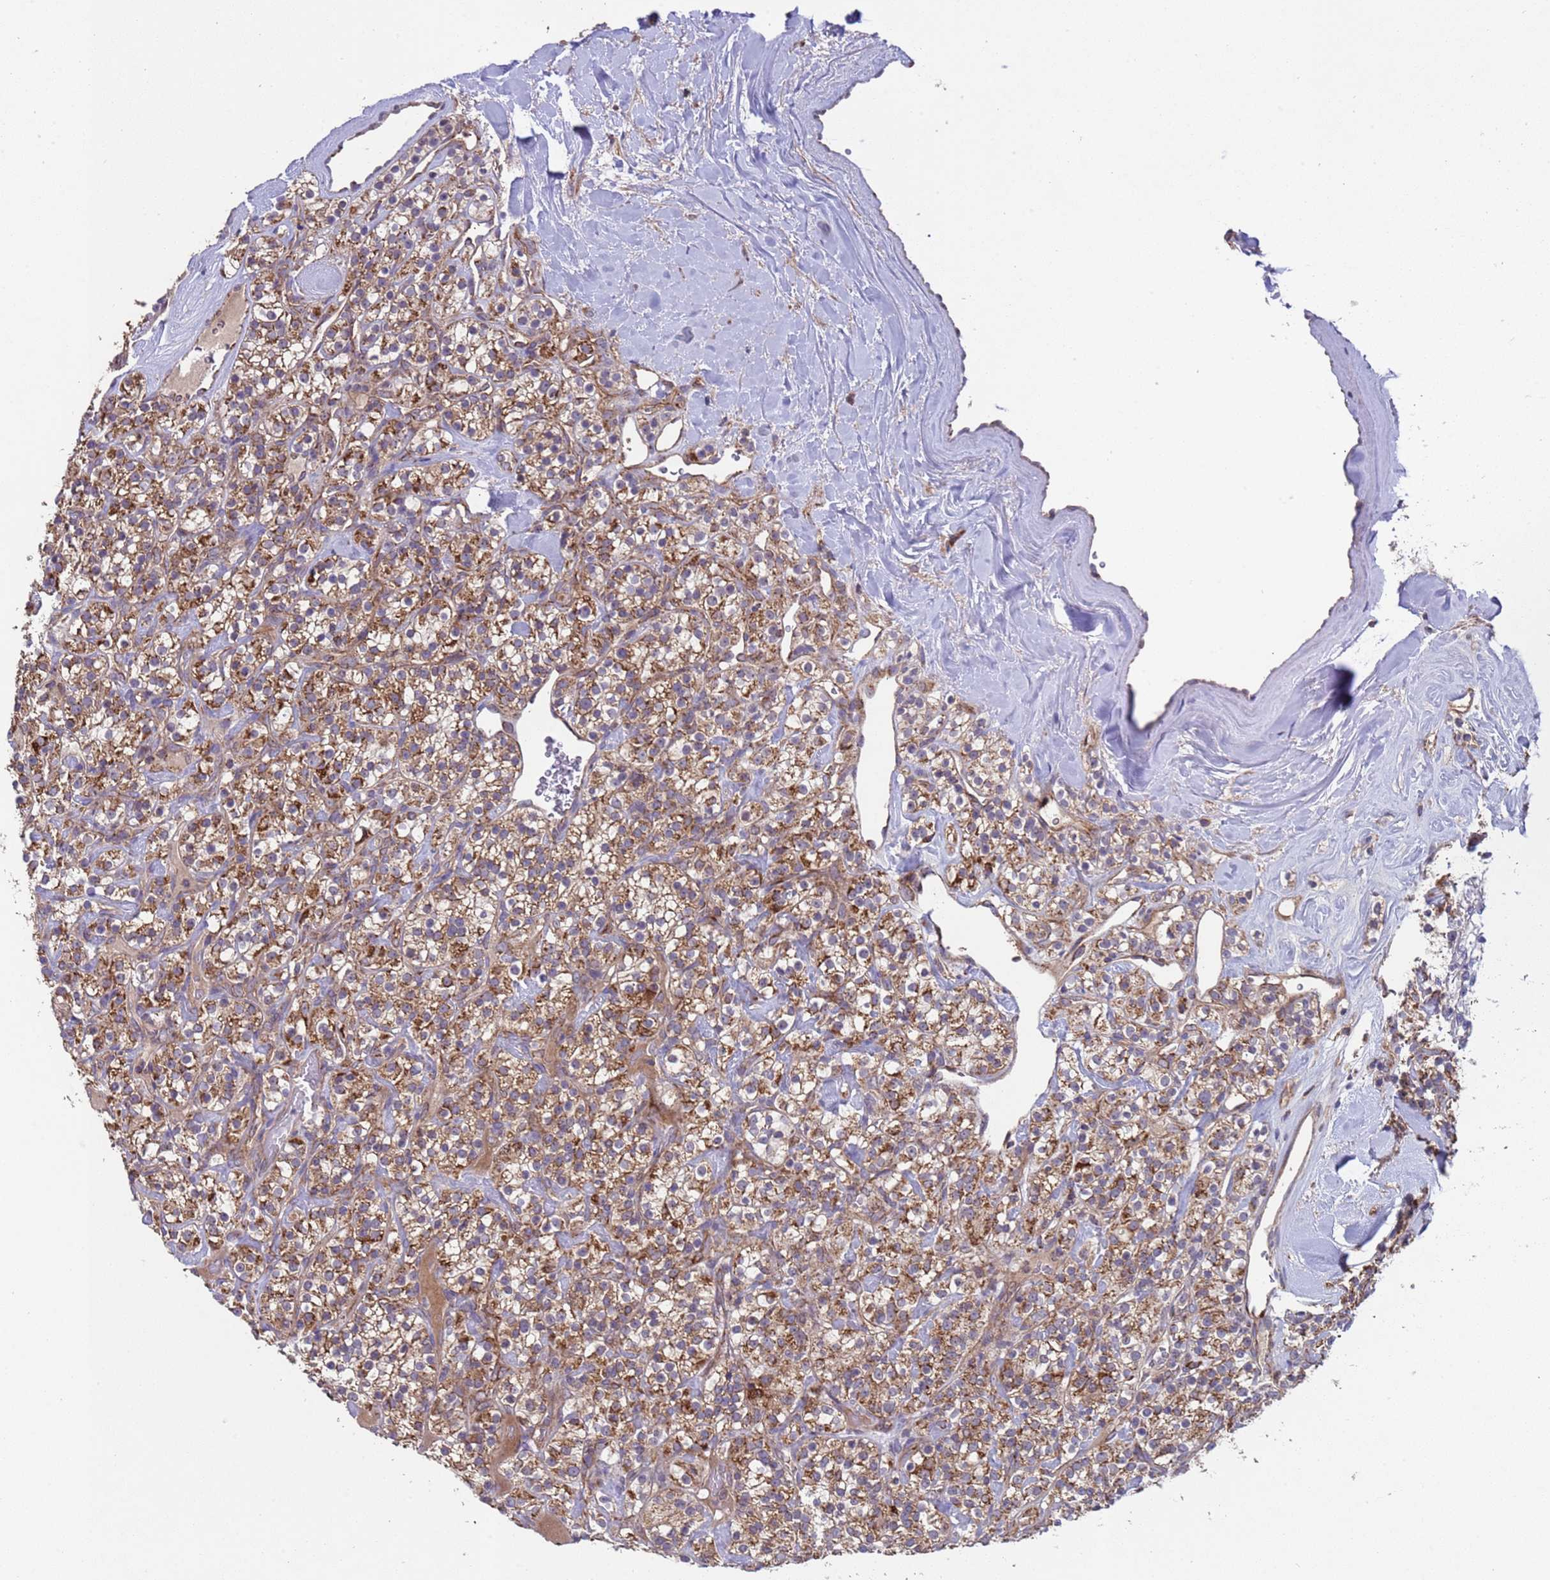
{"staining": {"intensity": "moderate", "quantity": ">75%", "location": "cytoplasmic/membranous"}, "tissue": "renal cancer", "cell_type": "Tumor cells", "image_type": "cancer", "snomed": [{"axis": "morphology", "description": "Adenocarcinoma, NOS"}, {"axis": "topography", "description": "Kidney"}], "caption": "A photomicrograph of human renal cancer (adenocarcinoma) stained for a protein shows moderate cytoplasmic/membranous brown staining in tumor cells.", "gene": "ACAD8", "patient": {"sex": "male", "age": 77}}